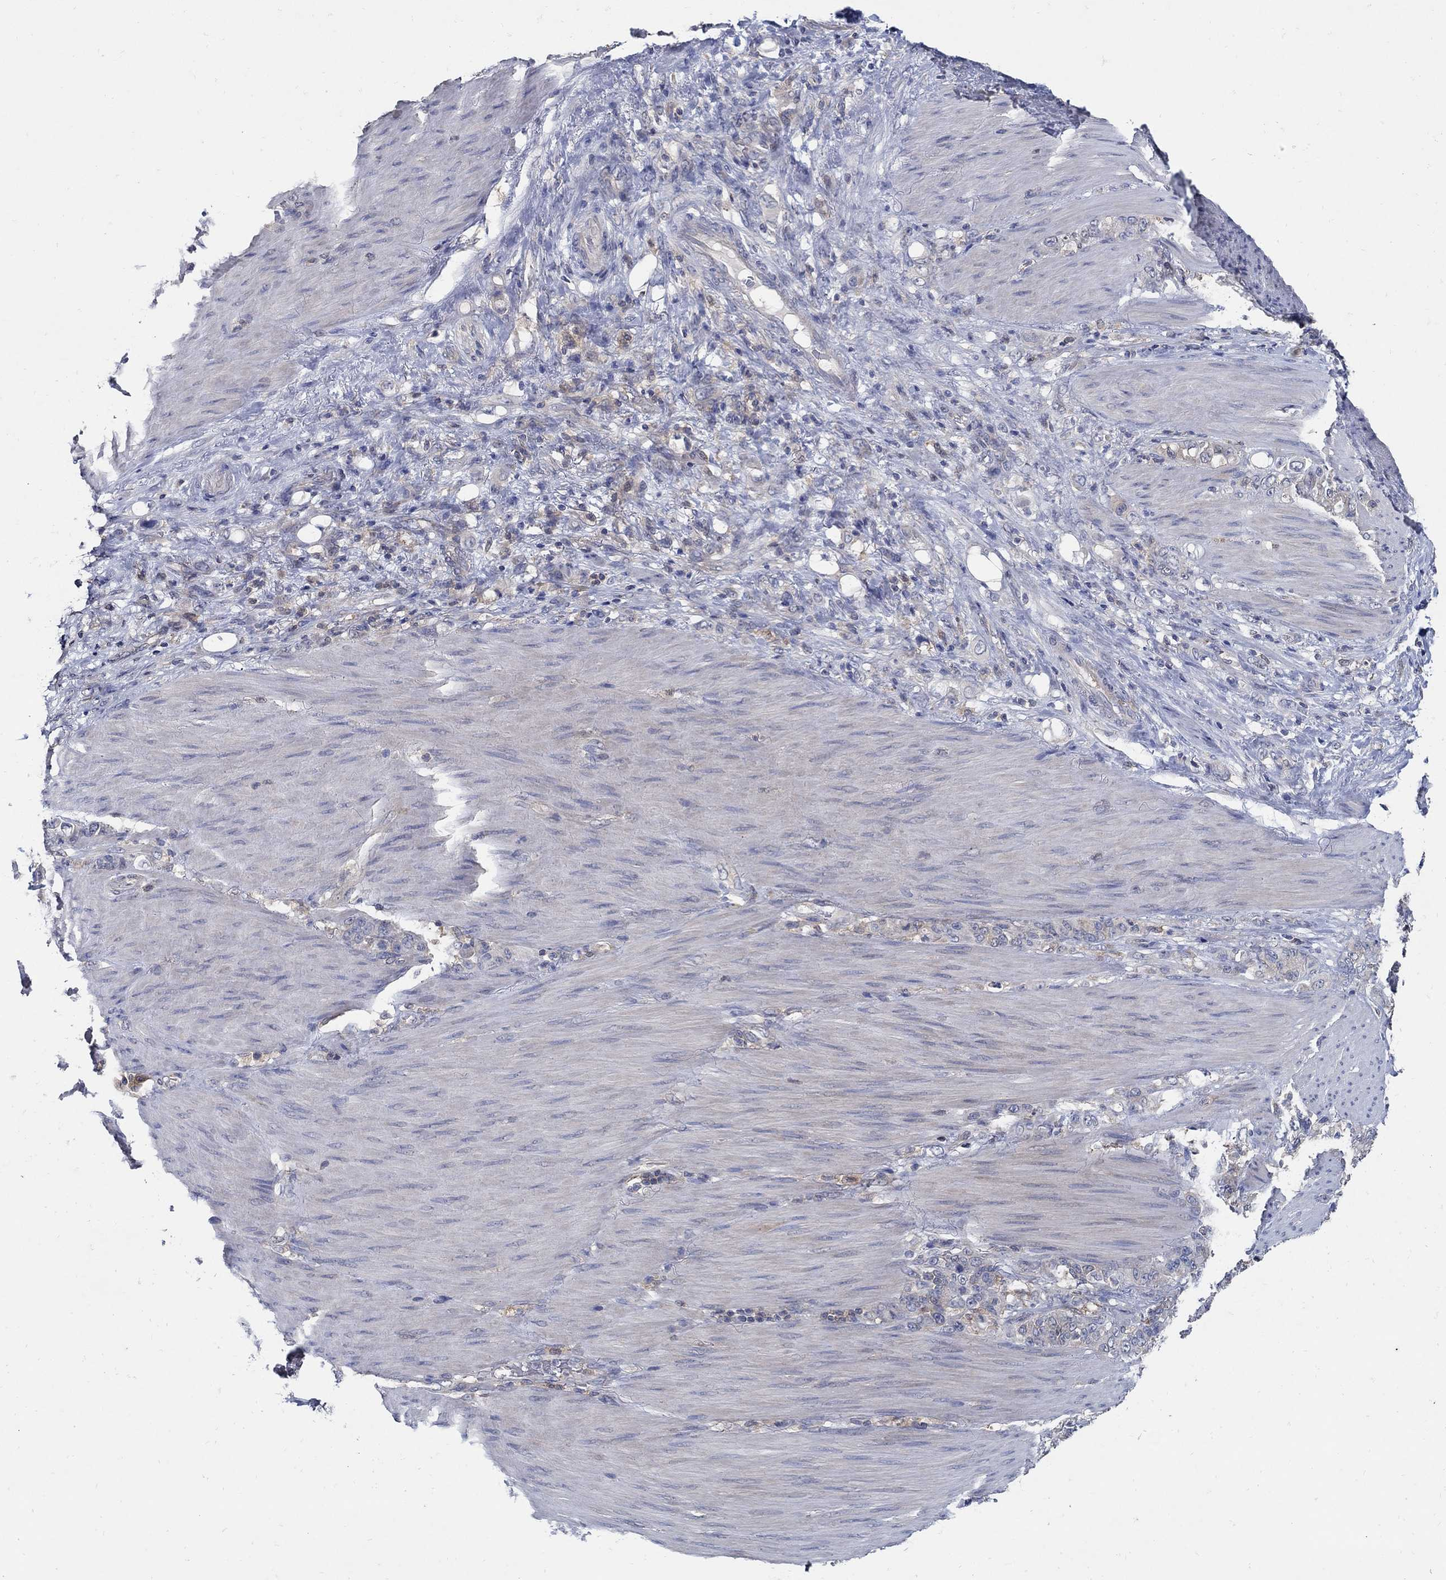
{"staining": {"intensity": "negative", "quantity": "none", "location": "none"}, "tissue": "stomach cancer", "cell_type": "Tumor cells", "image_type": "cancer", "snomed": [{"axis": "morphology", "description": "Normal tissue, NOS"}, {"axis": "morphology", "description": "Adenocarcinoma, NOS"}, {"axis": "topography", "description": "Stomach"}], "caption": "Micrograph shows no significant protein staining in tumor cells of adenocarcinoma (stomach).", "gene": "MTHFR", "patient": {"sex": "female", "age": 79}}